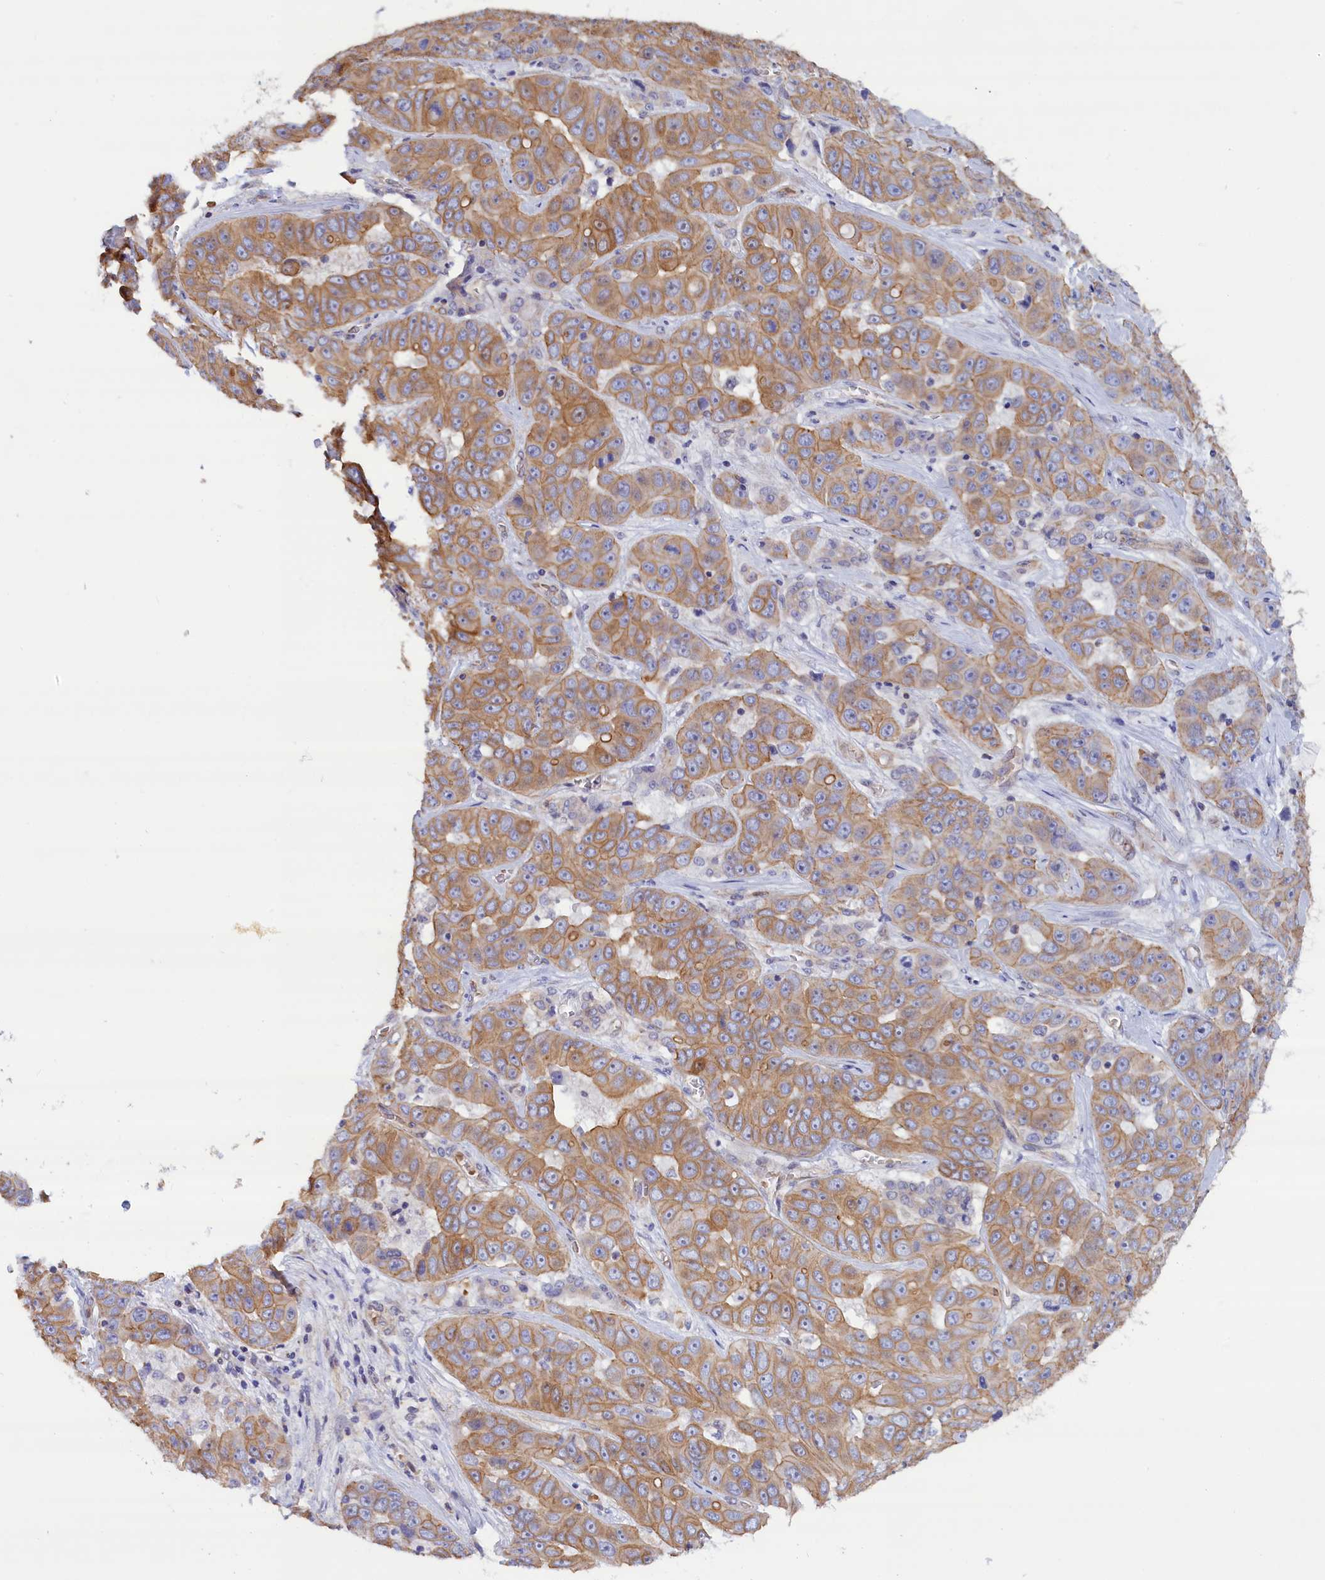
{"staining": {"intensity": "moderate", "quantity": "25%-75%", "location": "cytoplasmic/membranous"}, "tissue": "liver cancer", "cell_type": "Tumor cells", "image_type": "cancer", "snomed": [{"axis": "morphology", "description": "Cholangiocarcinoma"}, {"axis": "topography", "description": "Liver"}], "caption": "Cholangiocarcinoma (liver) tissue exhibits moderate cytoplasmic/membranous expression in approximately 25%-75% of tumor cells", "gene": "ABCC12", "patient": {"sex": "female", "age": 52}}